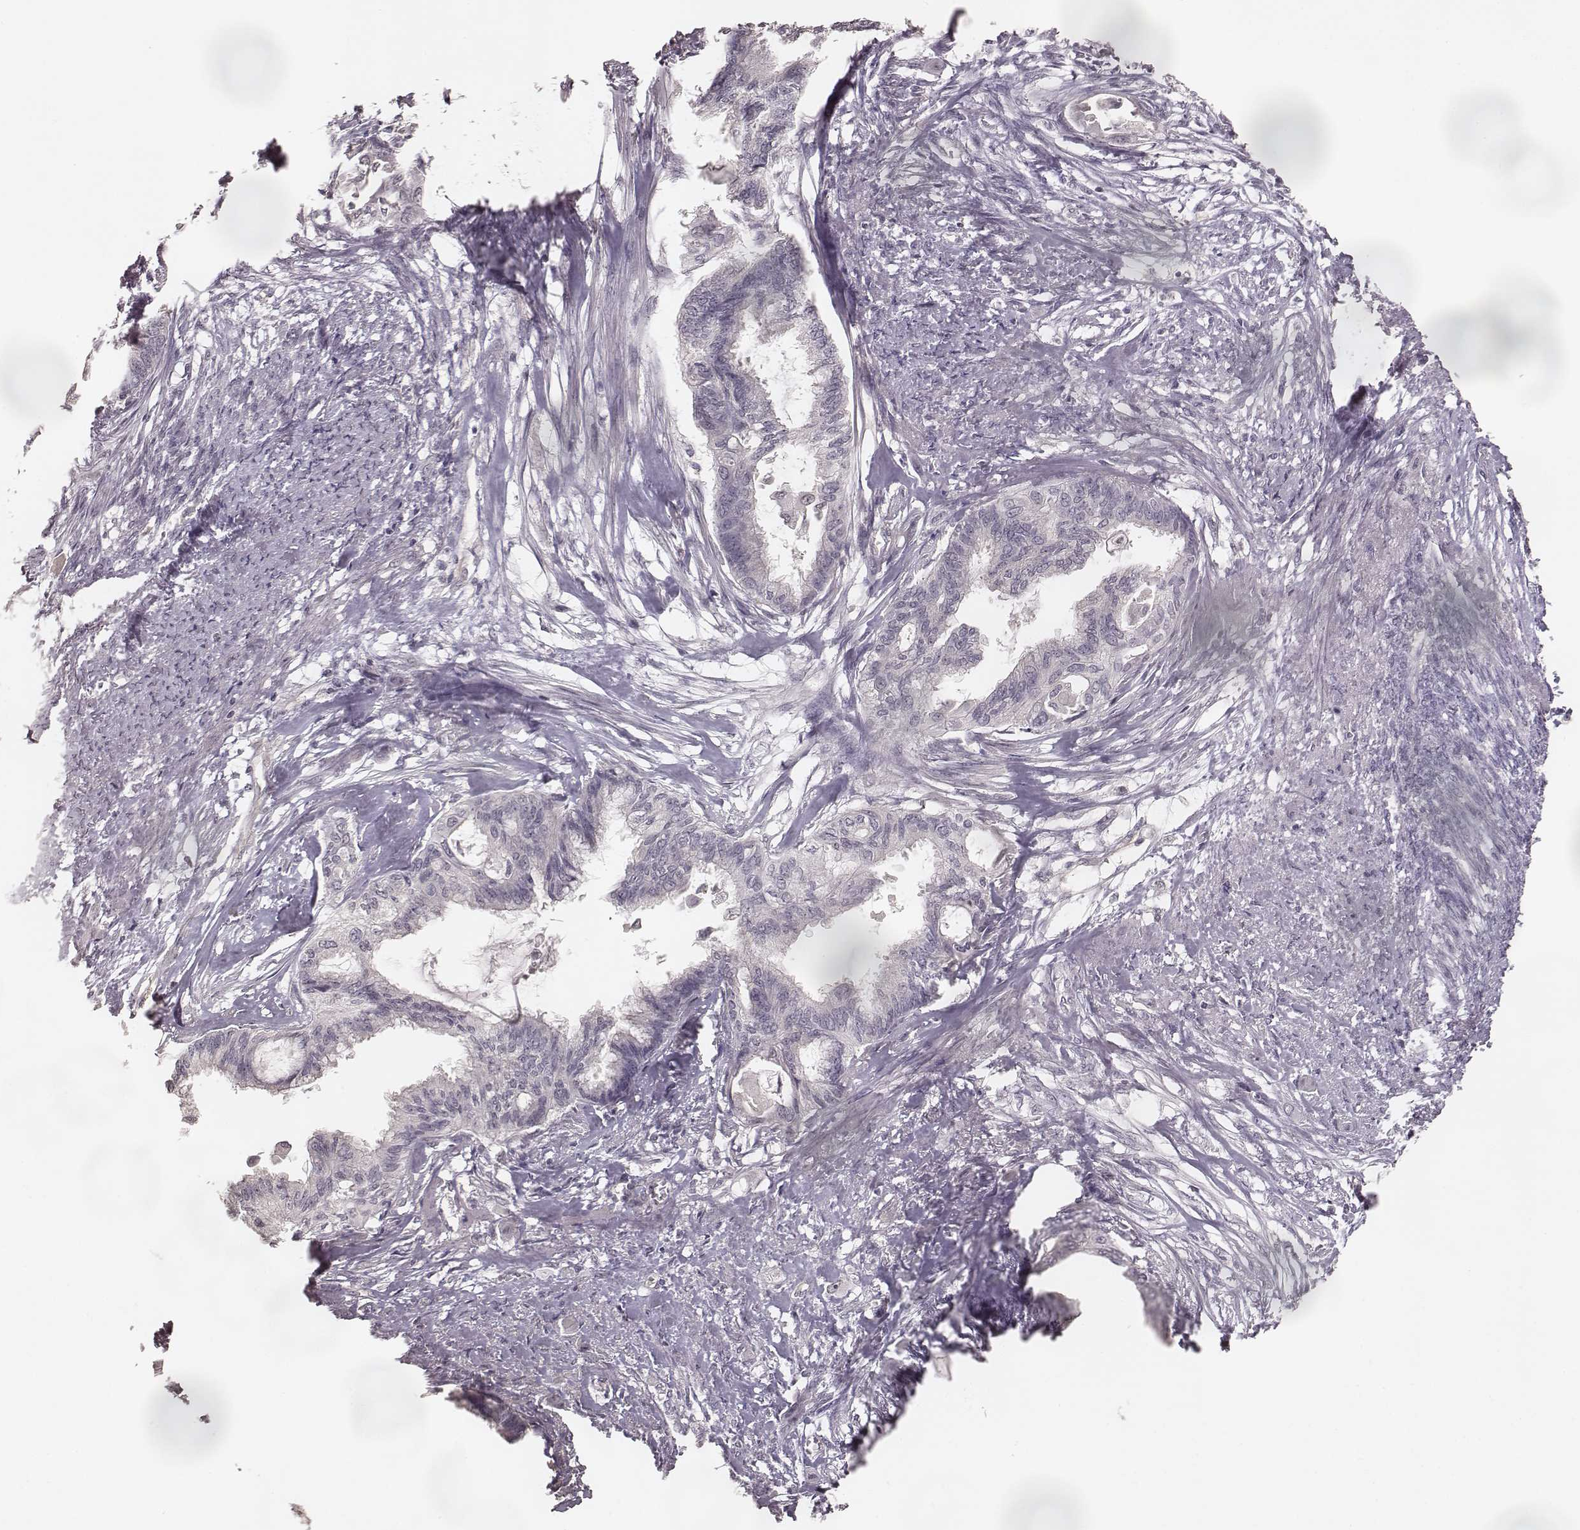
{"staining": {"intensity": "negative", "quantity": "none", "location": "none"}, "tissue": "endometrial cancer", "cell_type": "Tumor cells", "image_type": "cancer", "snomed": [{"axis": "morphology", "description": "Adenocarcinoma, NOS"}, {"axis": "topography", "description": "Endometrium"}], "caption": "High magnification brightfield microscopy of endometrial cancer stained with DAB (3,3'-diaminobenzidine) (brown) and counterstained with hematoxylin (blue): tumor cells show no significant expression.", "gene": "LY6K", "patient": {"sex": "female", "age": 86}}